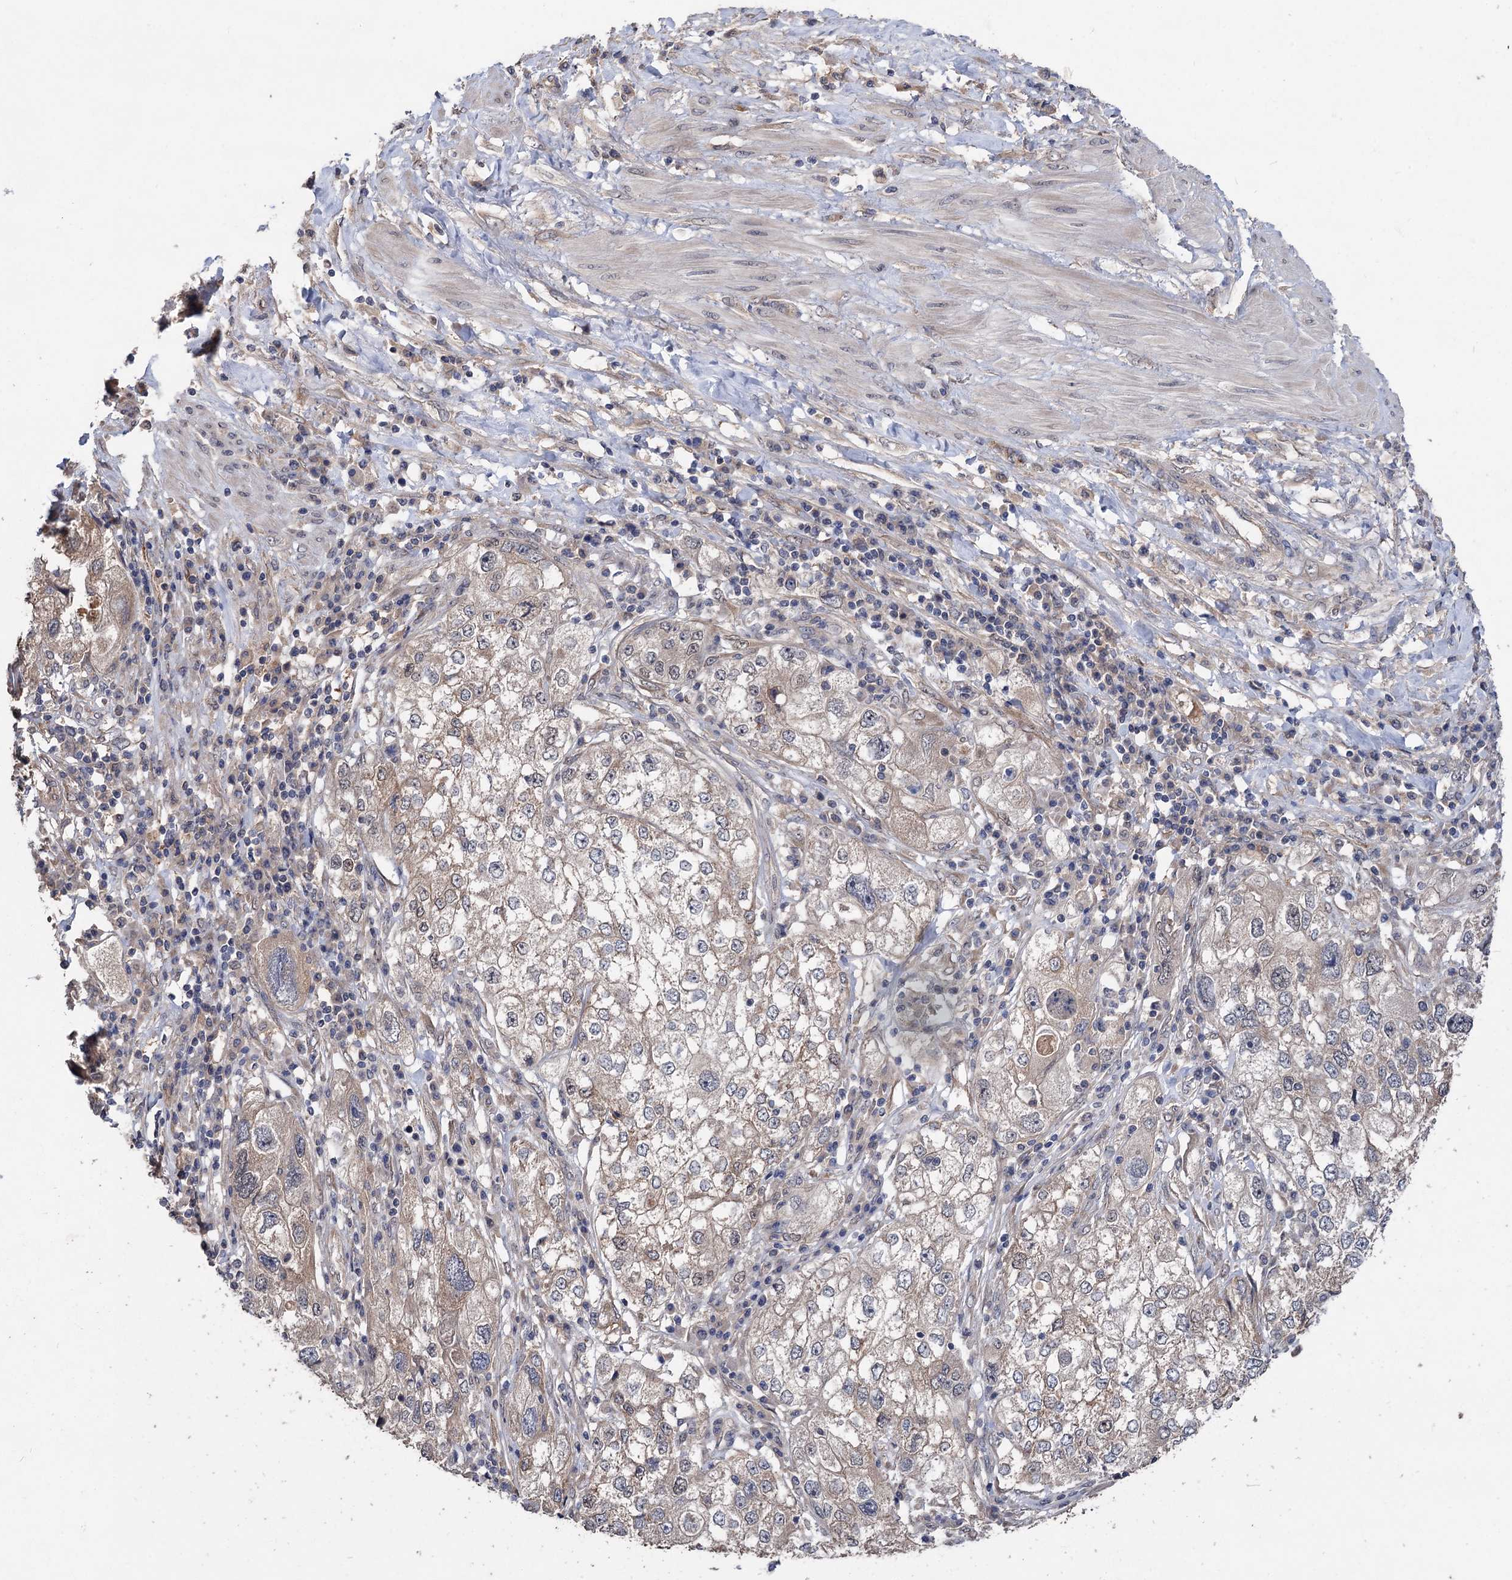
{"staining": {"intensity": "weak", "quantity": "25%-75%", "location": "cytoplasmic/membranous"}, "tissue": "endometrial cancer", "cell_type": "Tumor cells", "image_type": "cancer", "snomed": [{"axis": "morphology", "description": "Adenocarcinoma, NOS"}, {"axis": "topography", "description": "Endometrium"}], "caption": "DAB immunohistochemical staining of endometrial cancer demonstrates weak cytoplasmic/membranous protein staining in about 25%-75% of tumor cells. (DAB (3,3'-diaminobenzidine) IHC with brightfield microscopy, high magnification).", "gene": "NUDCD2", "patient": {"sex": "female", "age": 49}}